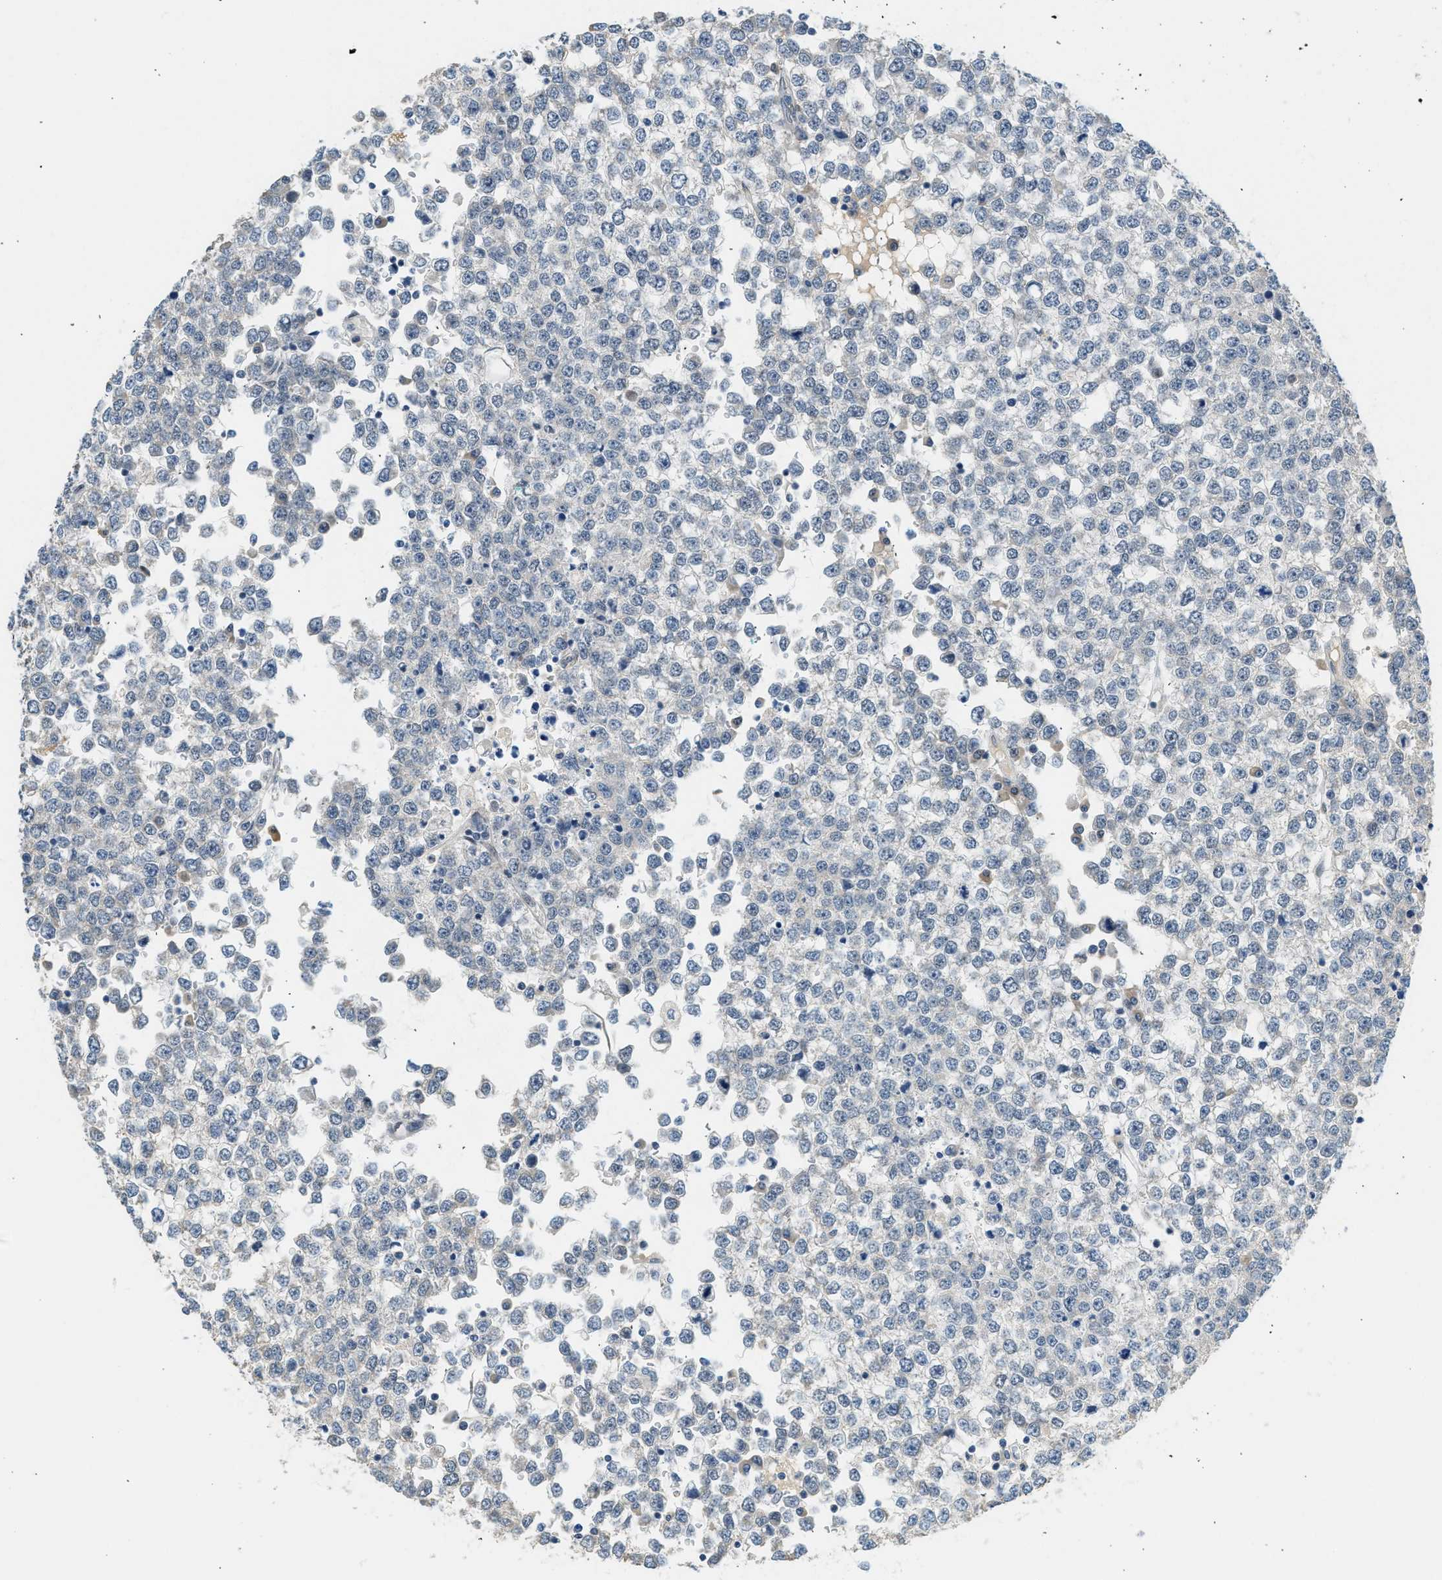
{"staining": {"intensity": "negative", "quantity": "none", "location": "none"}, "tissue": "testis cancer", "cell_type": "Tumor cells", "image_type": "cancer", "snomed": [{"axis": "morphology", "description": "Seminoma, NOS"}, {"axis": "topography", "description": "Testis"}], "caption": "A histopathology image of human testis seminoma is negative for staining in tumor cells. (DAB immunohistochemistry (IHC), high magnification).", "gene": "ZBTB20", "patient": {"sex": "male", "age": 65}}